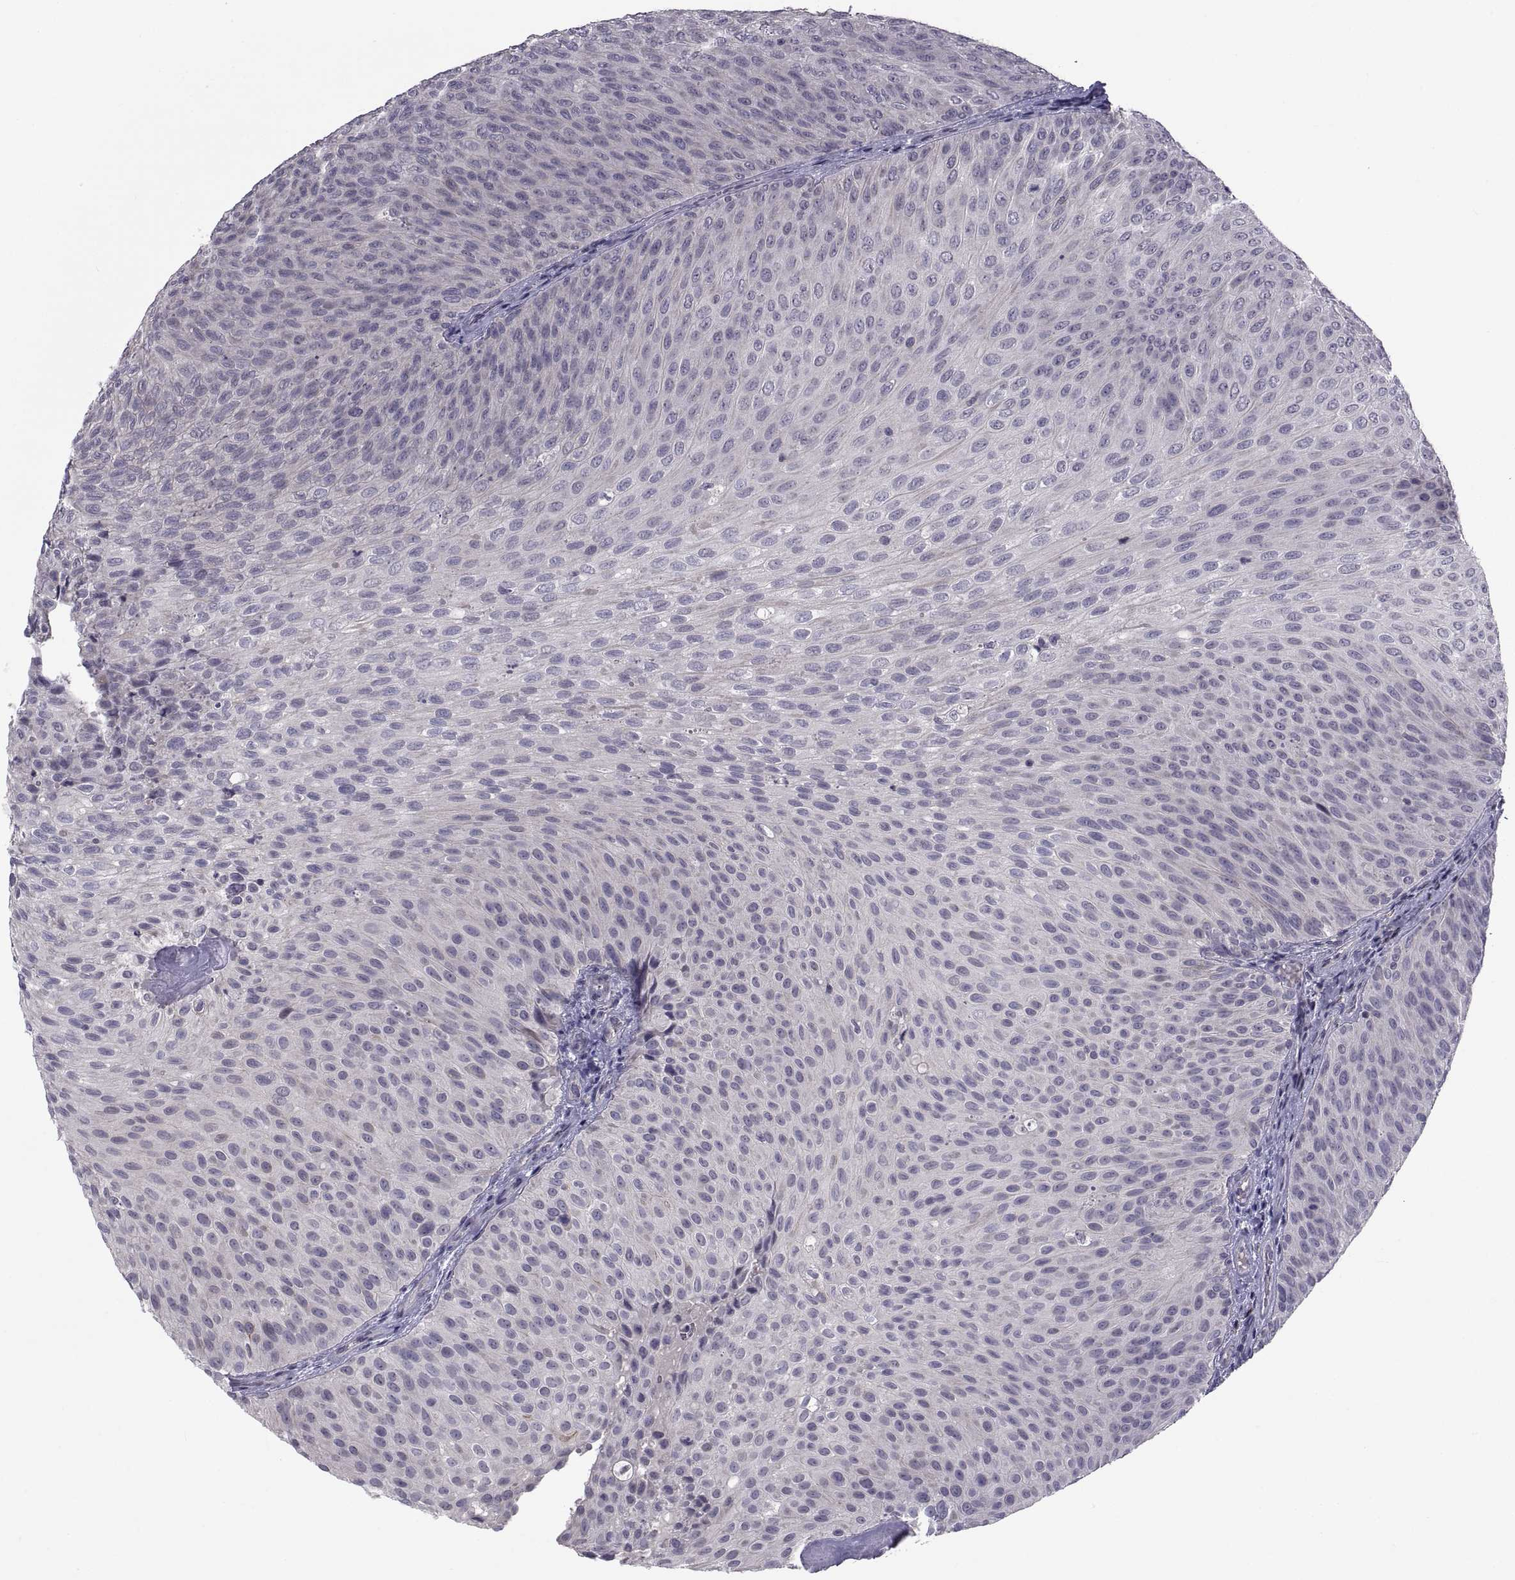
{"staining": {"intensity": "negative", "quantity": "none", "location": "none"}, "tissue": "urothelial cancer", "cell_type": "Tumor cells", "image_type": "cancer", "snomed": [{"axis": "morphology", "description": "Urothelial carcinoma, Low grade"}, {"axis": "topography", "description": "Urinary bladder"}], "caption": "Immunohistochemistry (IHC) of human urothelial cancer demonstrates no positivity in tumor cells.", "gene": "NPTX2", "patient": {"sex": "male", "age": 78}}